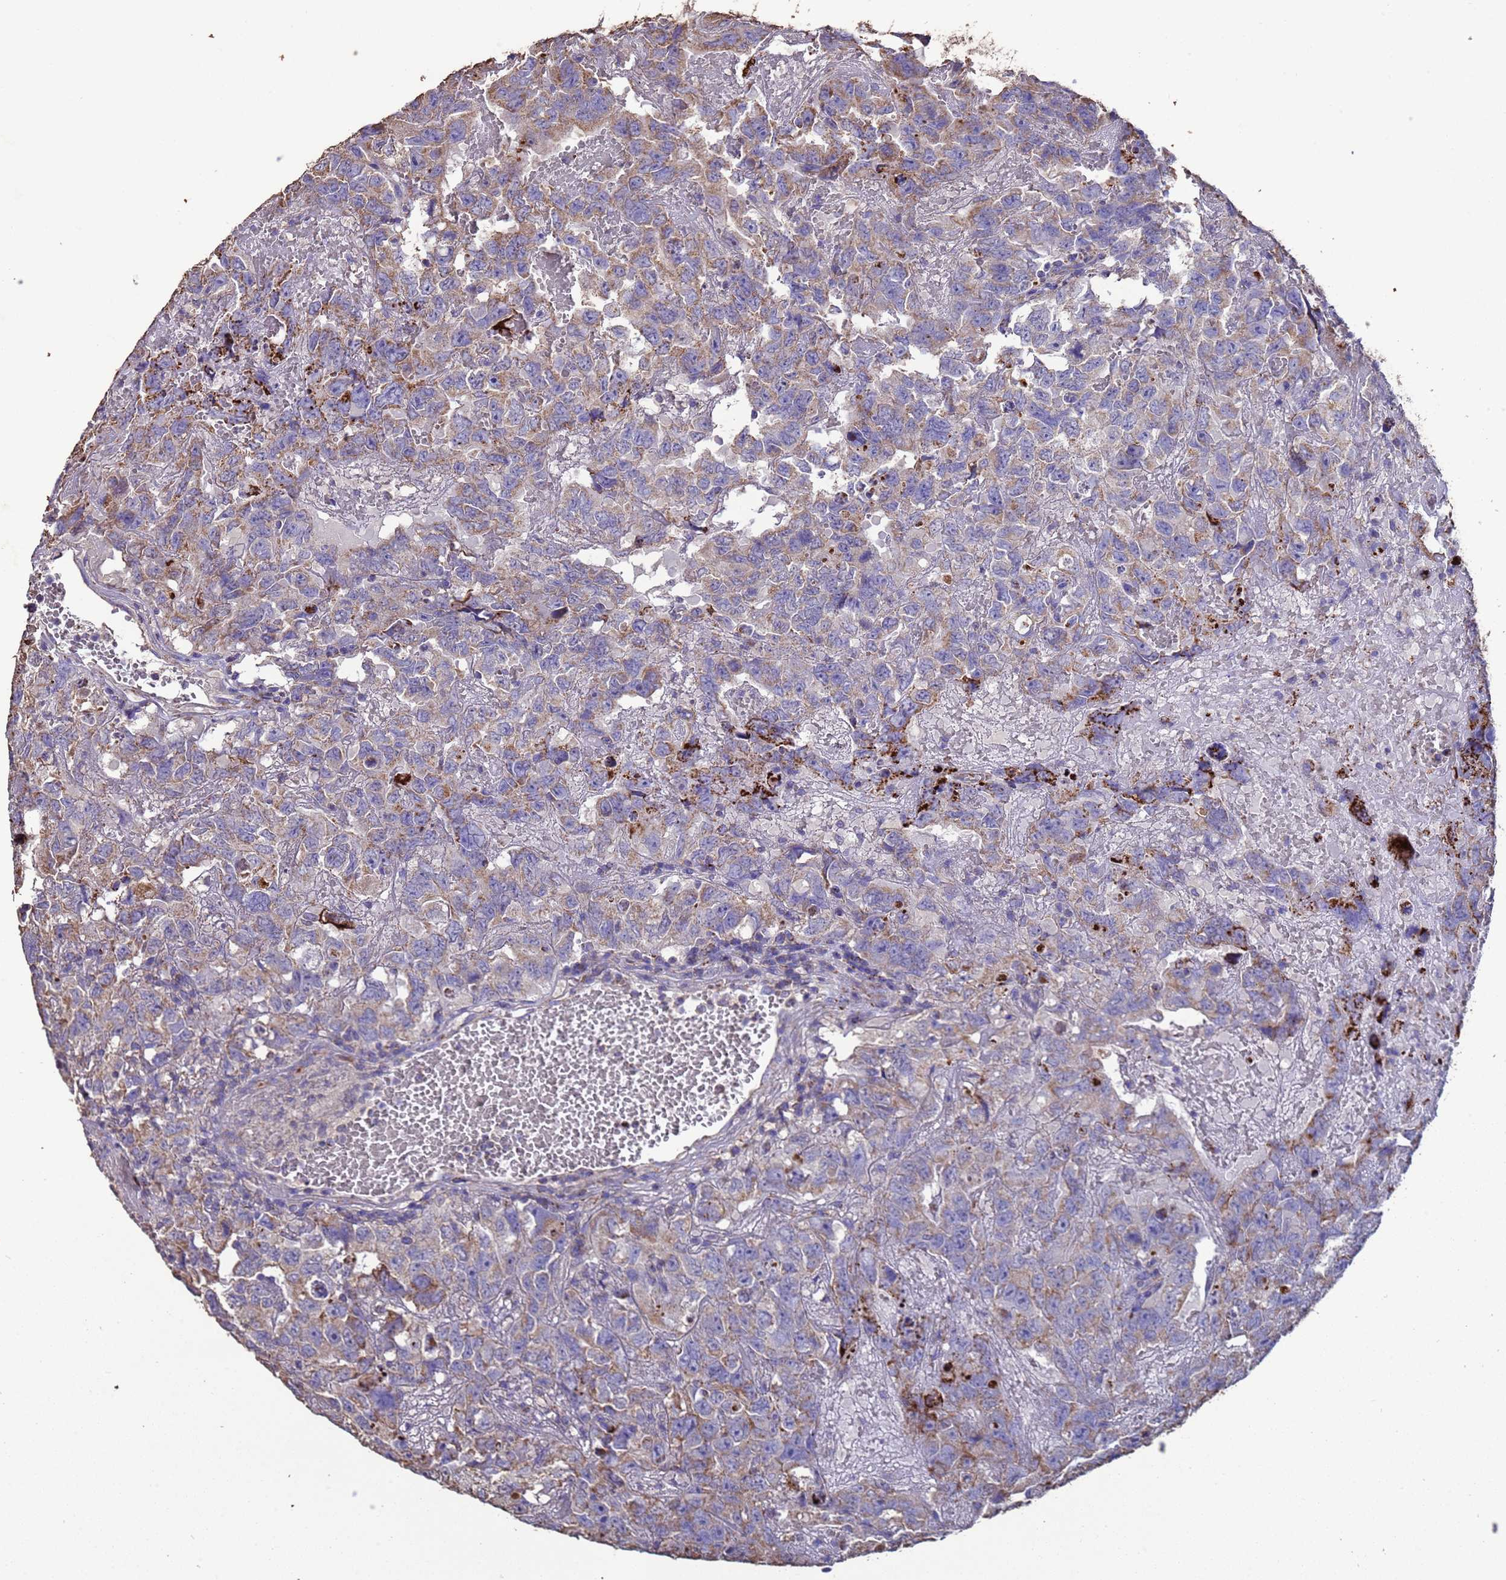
{"staining": {"intensity": "moderate", "quantity": "25%-75%", "location": "cytoplasmic/membranous"}, "tissue": "testis cancer", "cell_type": "Tumor cells", "image_type": "cancer", "snomed": [{"axis": "morphology", "description": "Carcinoma, Embryonal, NOS"}, {"axis": "topography", "description": "Testis"}], "caption": "The image reveals immunohistochemical staining of testis cancer (embryonal carcinoma). There is moderate cytoplasmic/membranous staining is present in approximately 25%-75% of tumor cells. The staining was performed using DAB (3,3'-diaminobenzidine) to visualize the protein expression in brown, while the nuclei were stained in blue with hematoxylin (Magnification: 20x).", "gene": "ZNFX1", "patient": {"sex": "male", "age": 45}}